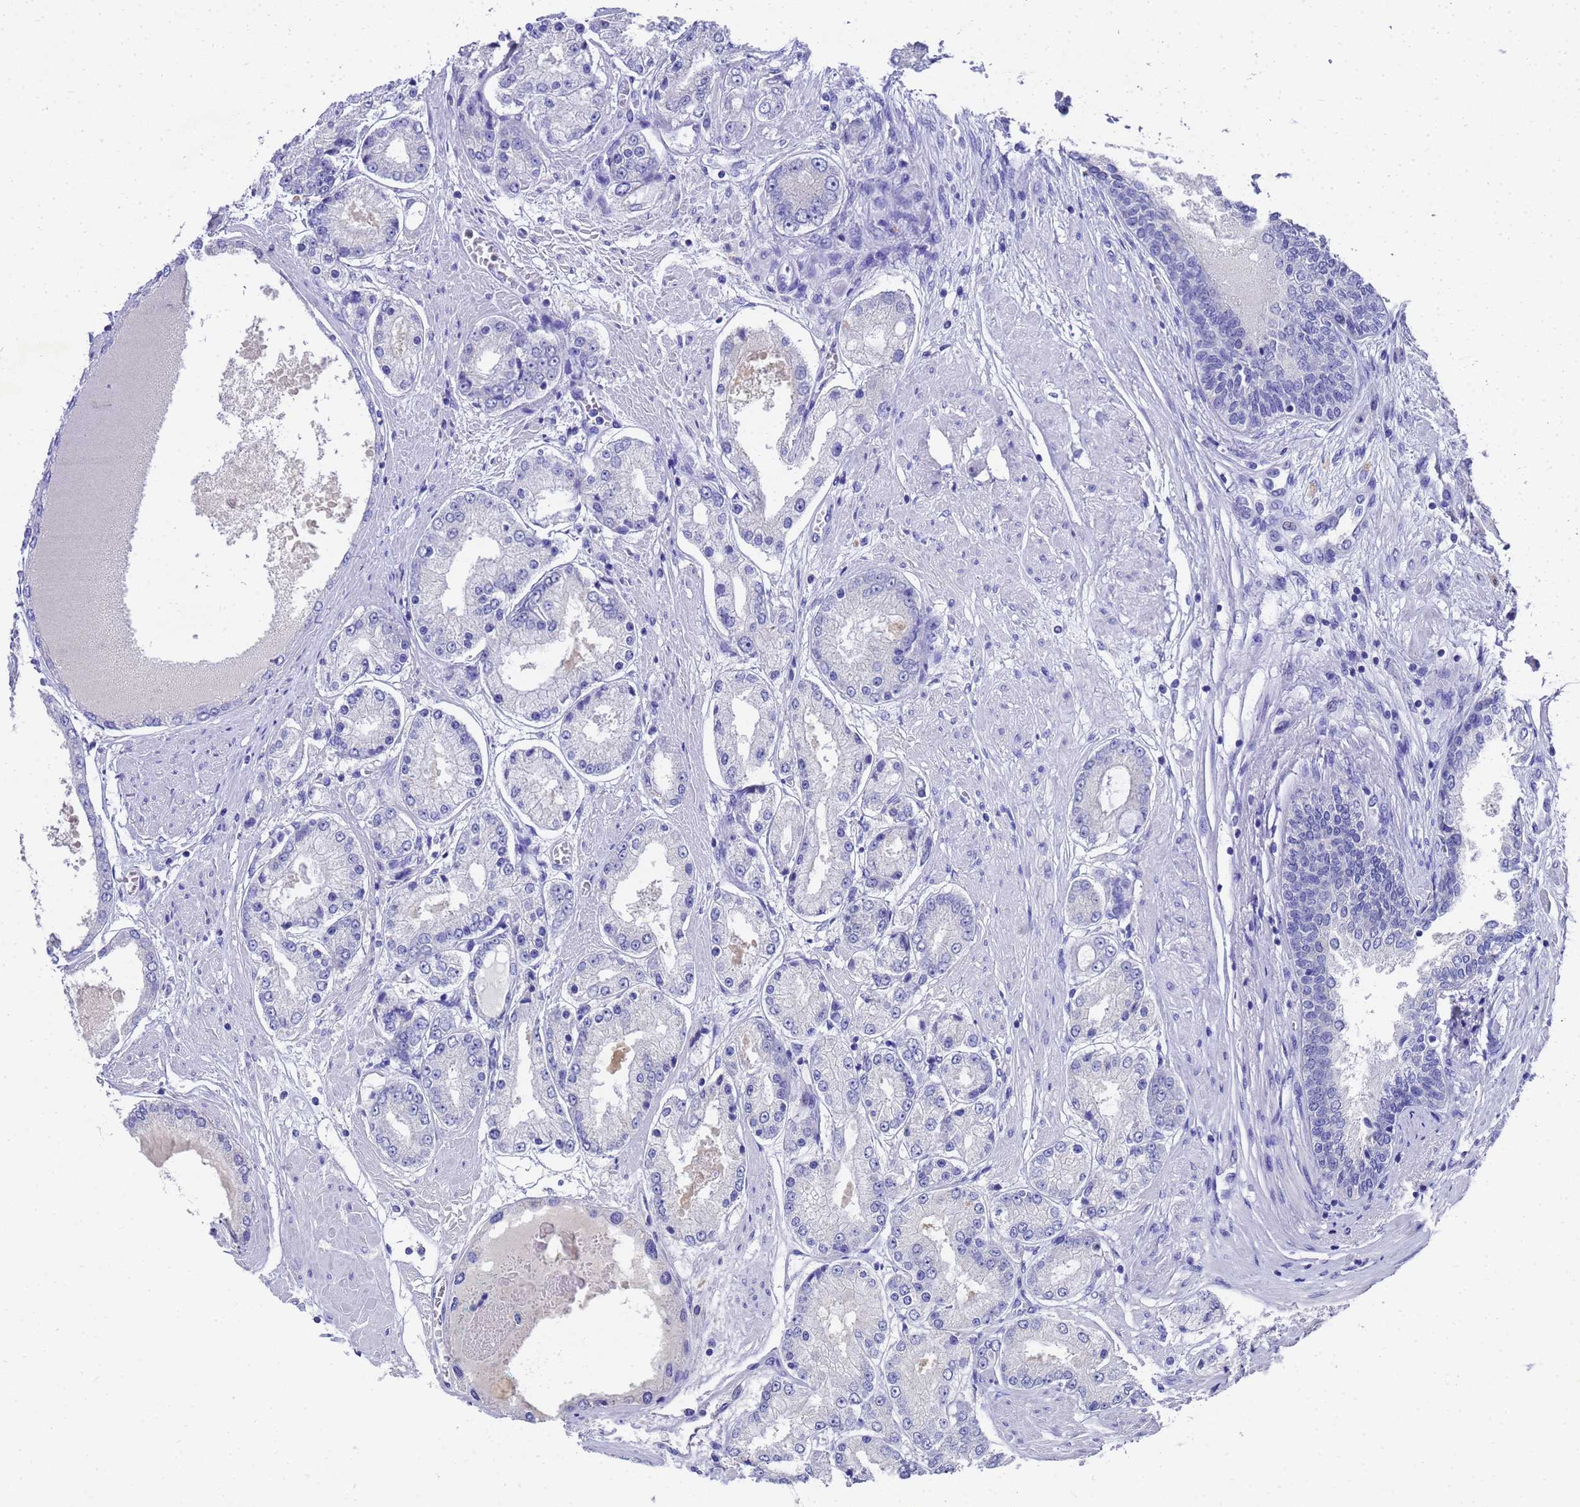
{"staining": {"intensity": "negative", "quantity": "none", "location": "none"}, "tissue": "prostate cancer", "cell_type": "Tumor cells", "image_type": "cancer", "snomed": [{"axis": "morphology", "description": "Adenocarcinoma, High grade"}, {"axis": "topography", "description": "Prostate"}], "caption": "IHC photomicrograph of neoplastic tissue: human prostate cancer (high-grade adenocarcinoma) stained with DAB demonstrates no significant protein expression in tumor cells.", "gene": "MS4A13", "patient": {"sex": "male", "age": 59}}